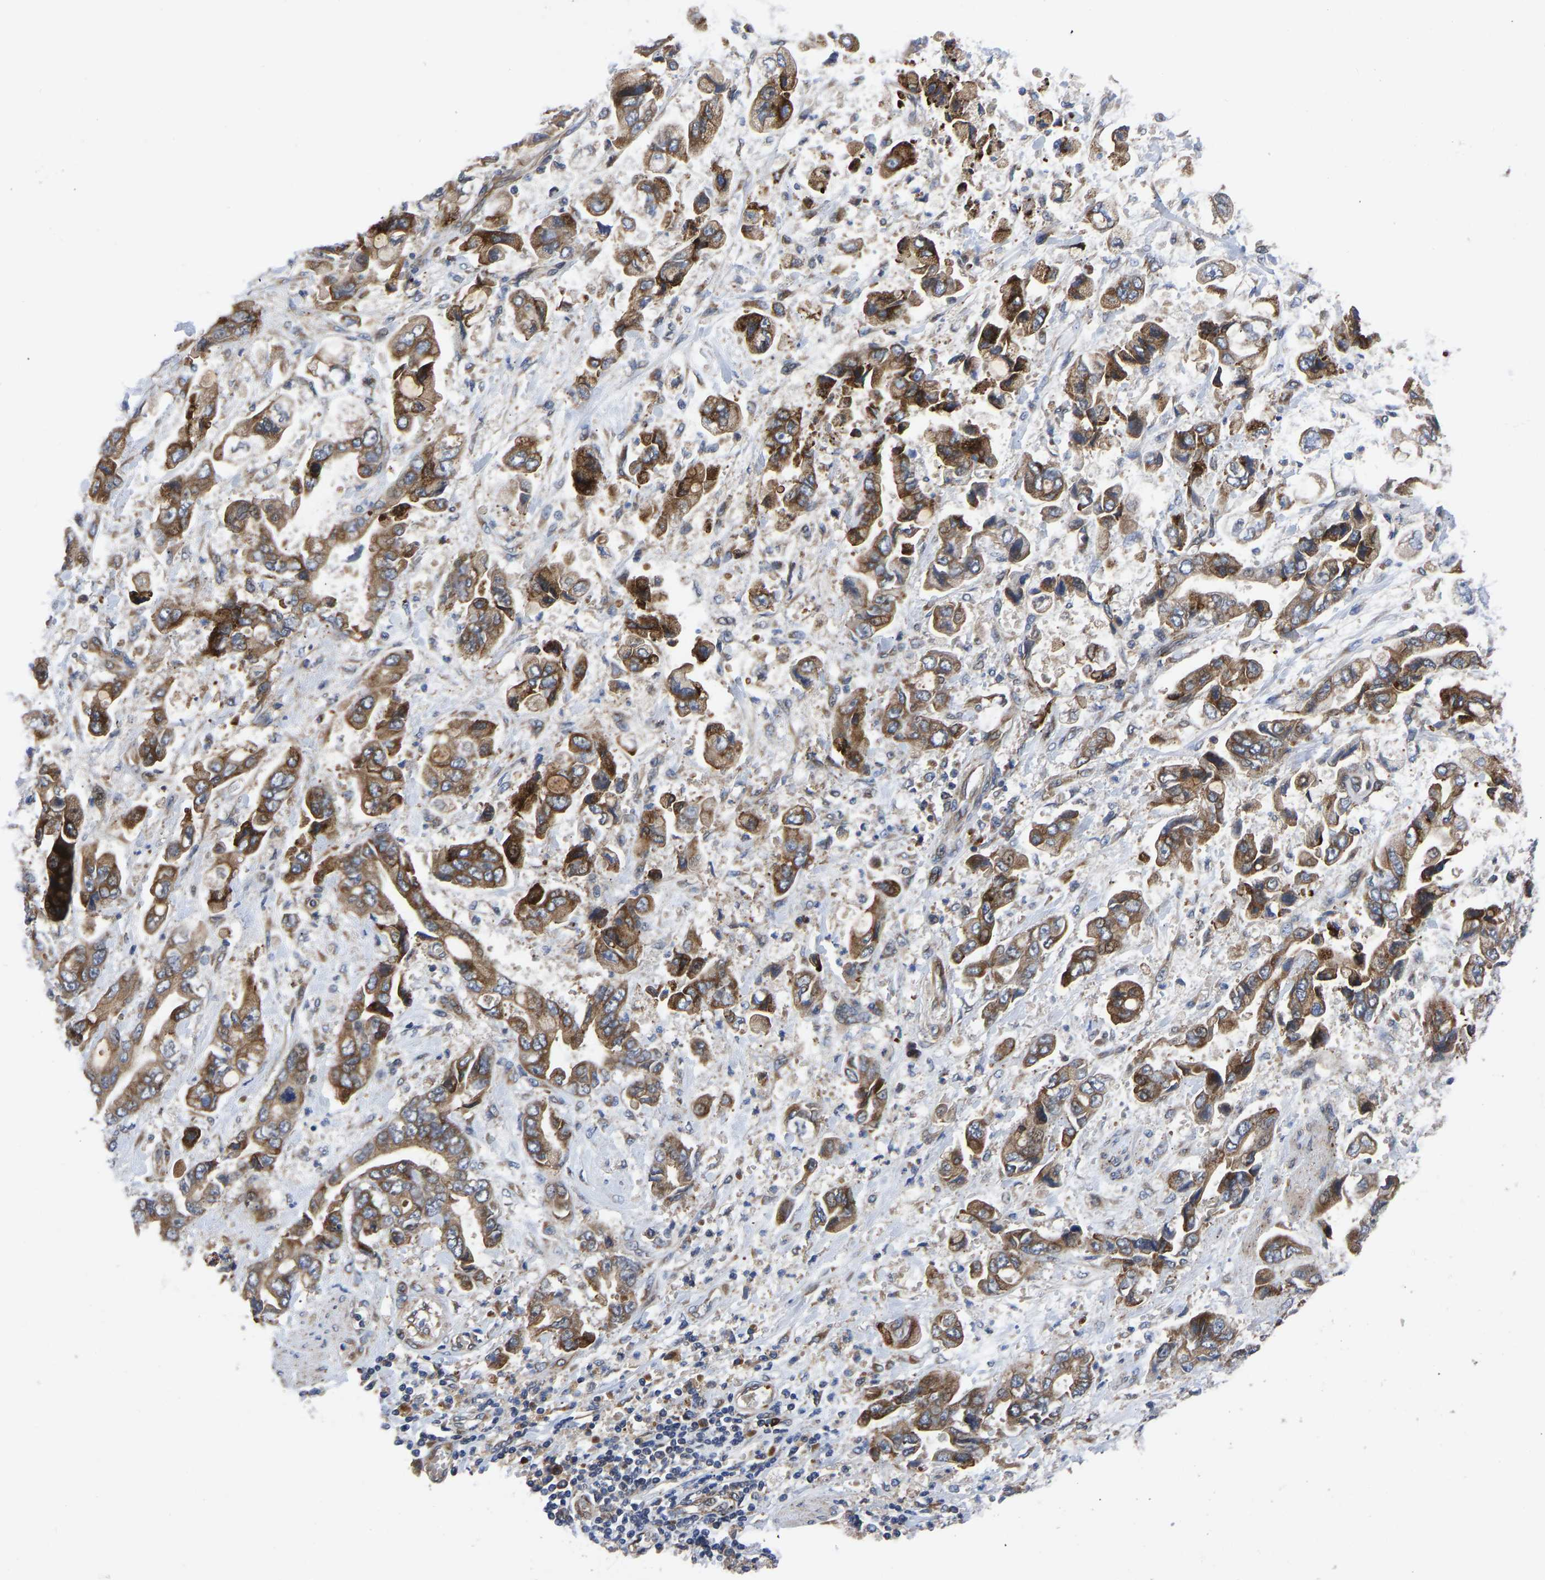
{"staining": {"intensity": "strong", "quantity": ">75%", "location": "cytoplasmic/membranous"}, "tissue": "stomach cancer", "cell_type": "Tumor cells", "image_type": "cancer", "snomed": [{"axis": "morphology", "description": "Normal tissue, NOS"}, {"axis": "morphology", "description": "Adenocarcinoma, NOS"}, {"axis": "topography", "description": "Stomach"}], "caption": "Immunohistochemical staining of human stomach cancer shows high levels of strong cytoplasmic/membranous protein expression in approximately >75% of tumor cells.", "gene": "TMEM38B", "patient": {"sex": "male", "age": 62}}